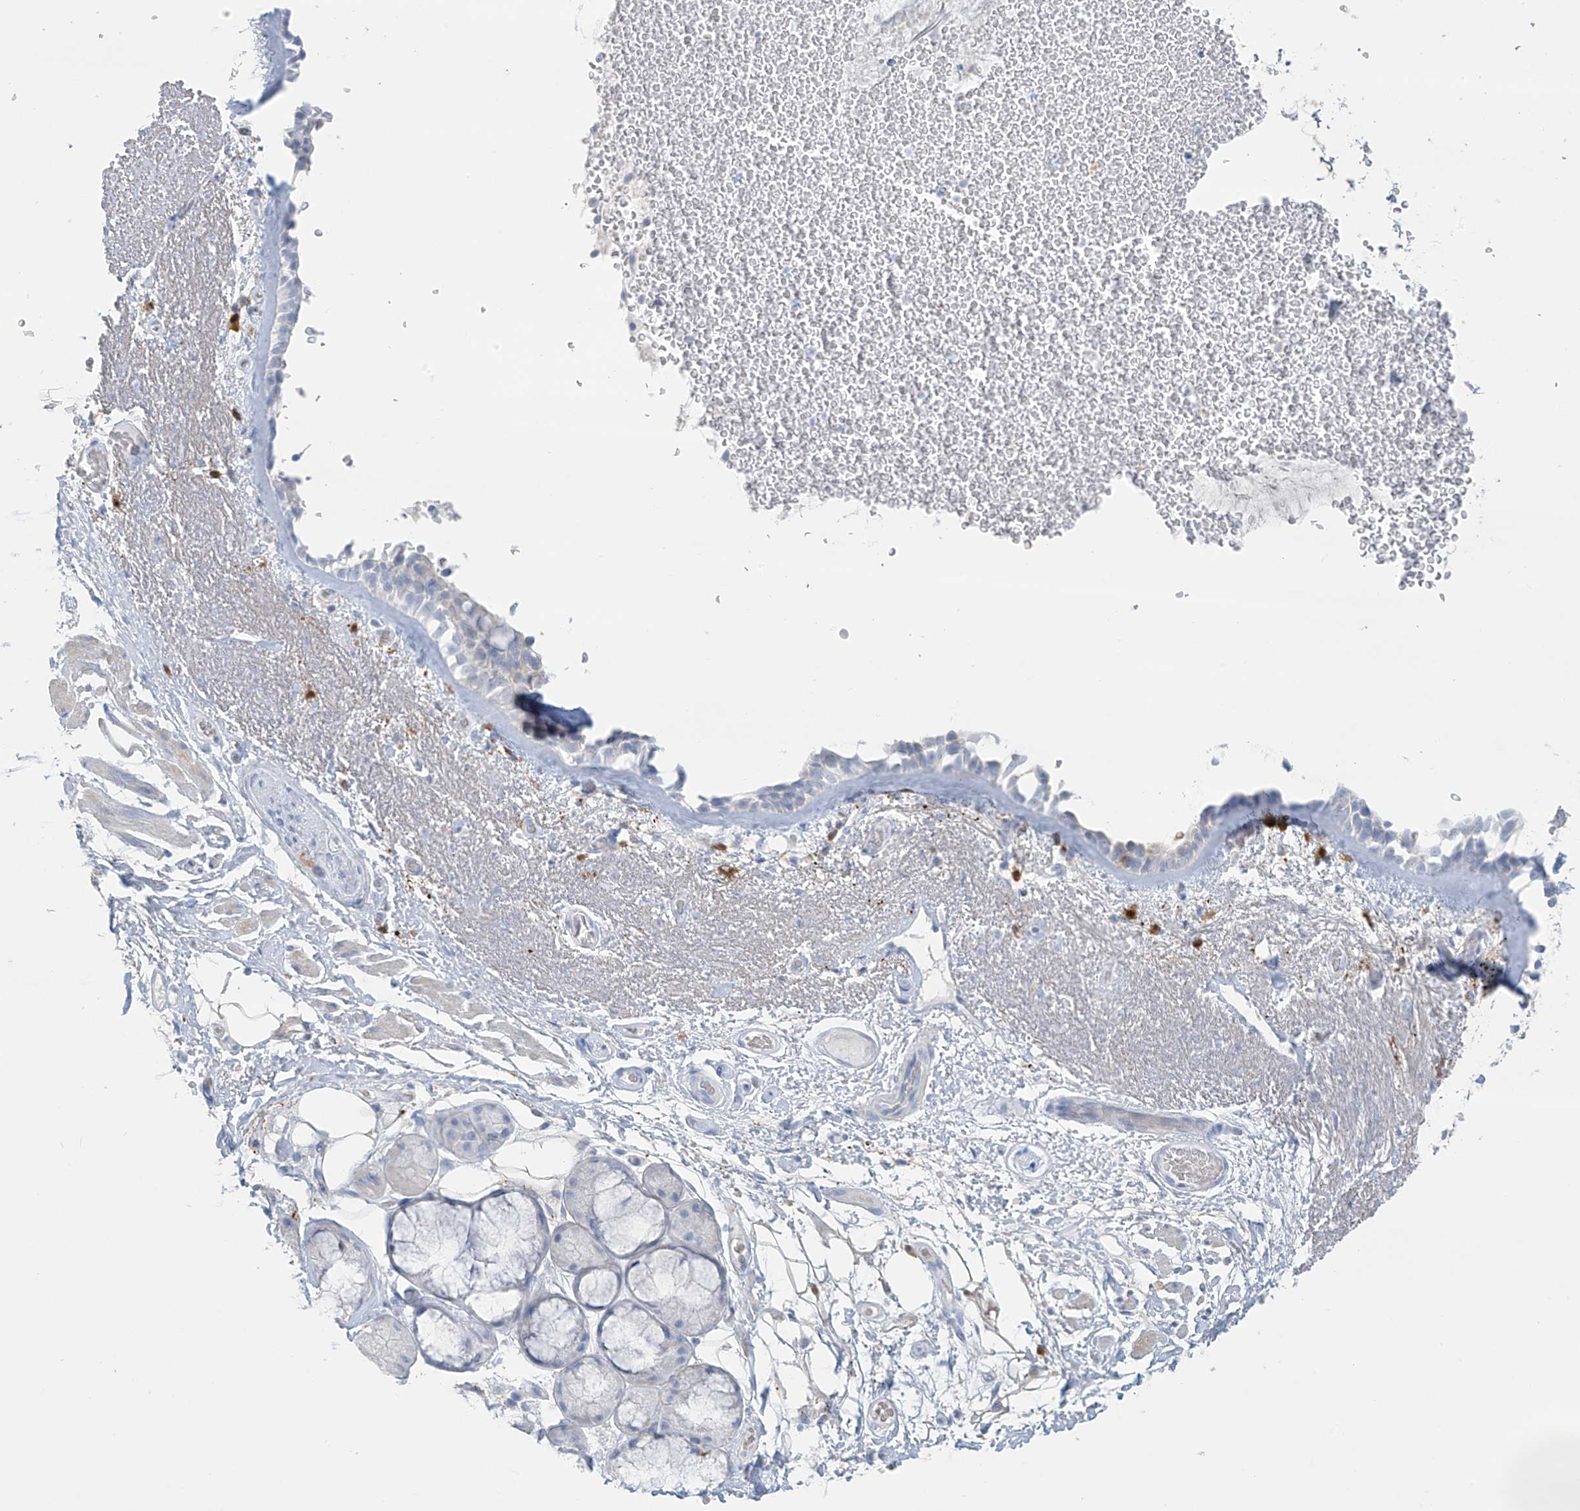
{"staining": {"intensity": "negative", "quantity": "none", "location": "none"}, "tissue": "bronchus", "cell_type": "Respiratory epithelial cells", "image_type": "normal", "snomed": [{"axis": "morphology", "description": "Normal tissue, NOS"}, {"axis": "morphology", "description": "Squamous cell carcinoma, NOS"}, {"axis": "topography", "description": "Lymph node"}, {"axis": "topography", "description": "Bronchus"}, {"axis": "topography", "description": "Lung"}], "caption": "IHC photomicrograph of benign human bronchus stained for a protein (brown), which shows no expression in respiratory epithelial cells.", "gene": "TRMT2B", "patient": {"sex": "male", "age": 66}}